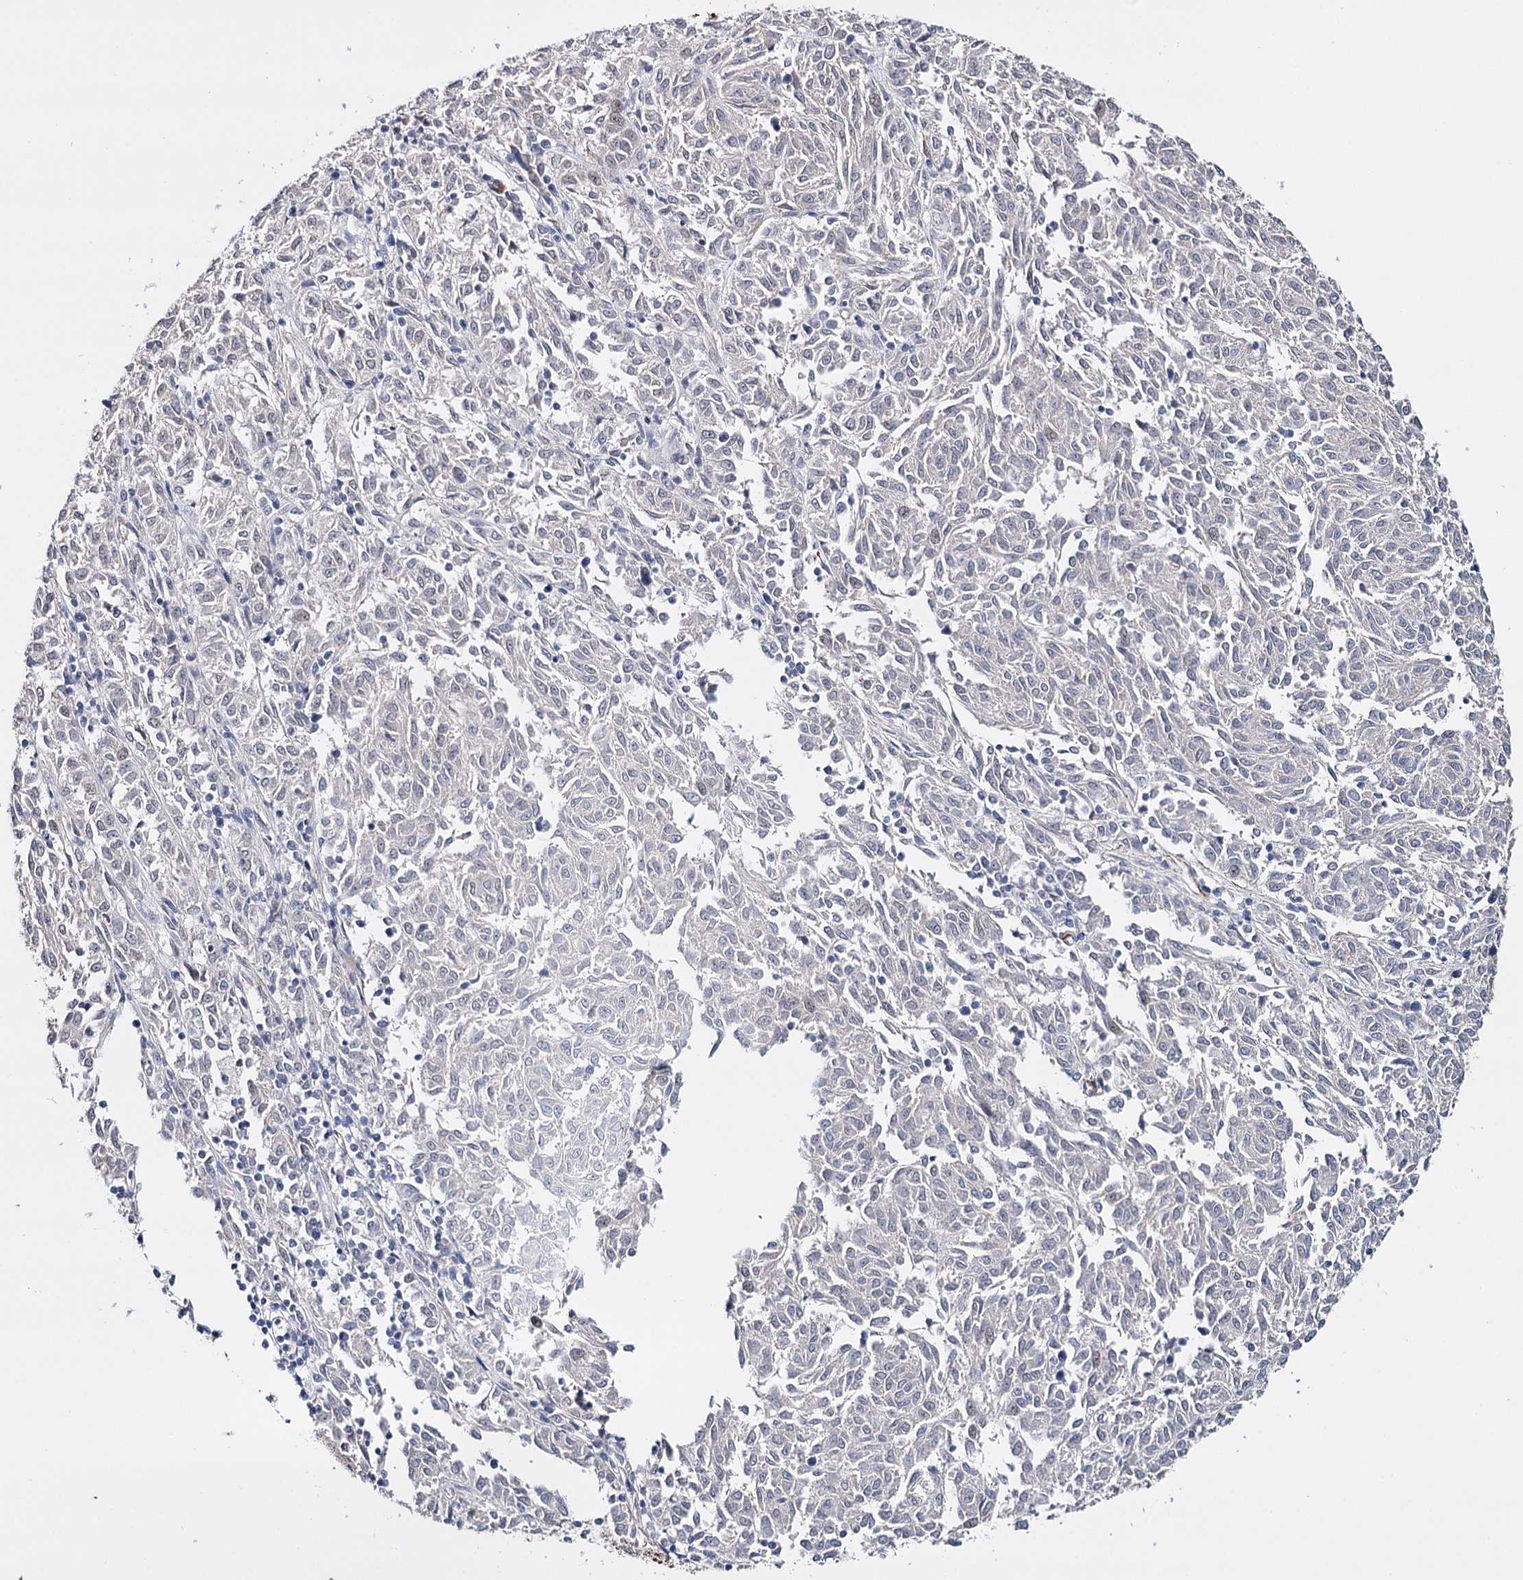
{"staining": {"intensity": "negative", "quantity": "none", "location": "none"}, "tissue": "melanoma", "cell_type": "Tumor cells", "image_type": "cancer", "snomed": [{"axis": "morphology", "description": "Malignant melanoma, NOS"}, {"axis": "topography", "description": "Skin"}], "caption": "Immunohistochemistry (IHC) micrograph of neoplastic tissue: human malignant melanoma stained with DAB (3,3'-diaminobenzidine) shows no significant protein staining in tumor cells. (DAB immunohistochemistry with hematoxylin counter stain).", "gene": "CFAP46", "patient": {"sex": "female", "age": 72}}